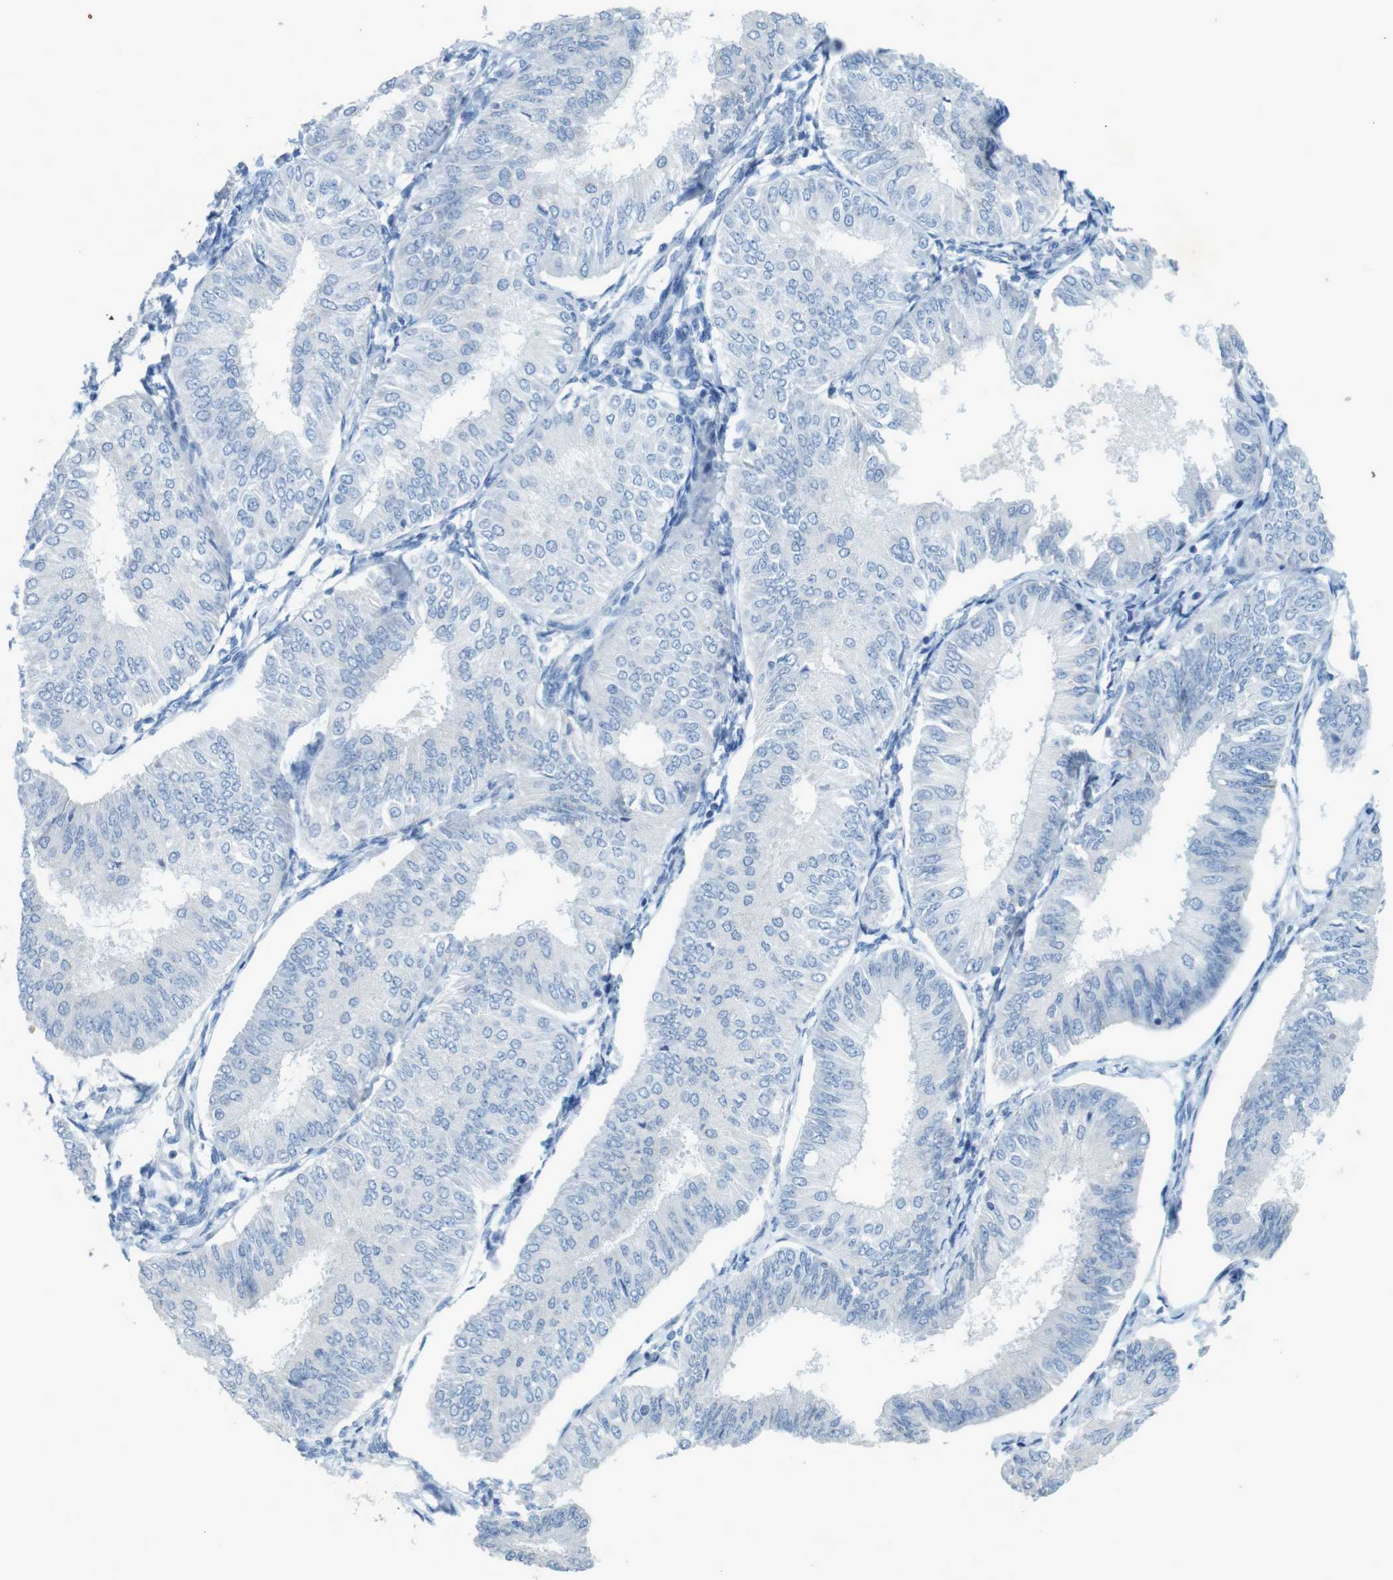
{"staining": {"intensity": "negative", "quantity": "none", "location": "none"}, "tissue": "endometrial cancer", "cell_type": "Tumor cells", "image_type": "cancer", "snomed": [{"axis": "morphology", "description": "Adenocarcinoma, NOS"}, {"axis": "topography", "description": "Endometrium"}], "caption": "This is an IHC photomicrograph of endometrial cancer (adenocarcinoma). There is no positivity in tumor cells.", "gene": "CD320", "patient": {"sex": "female", "age": 58}}